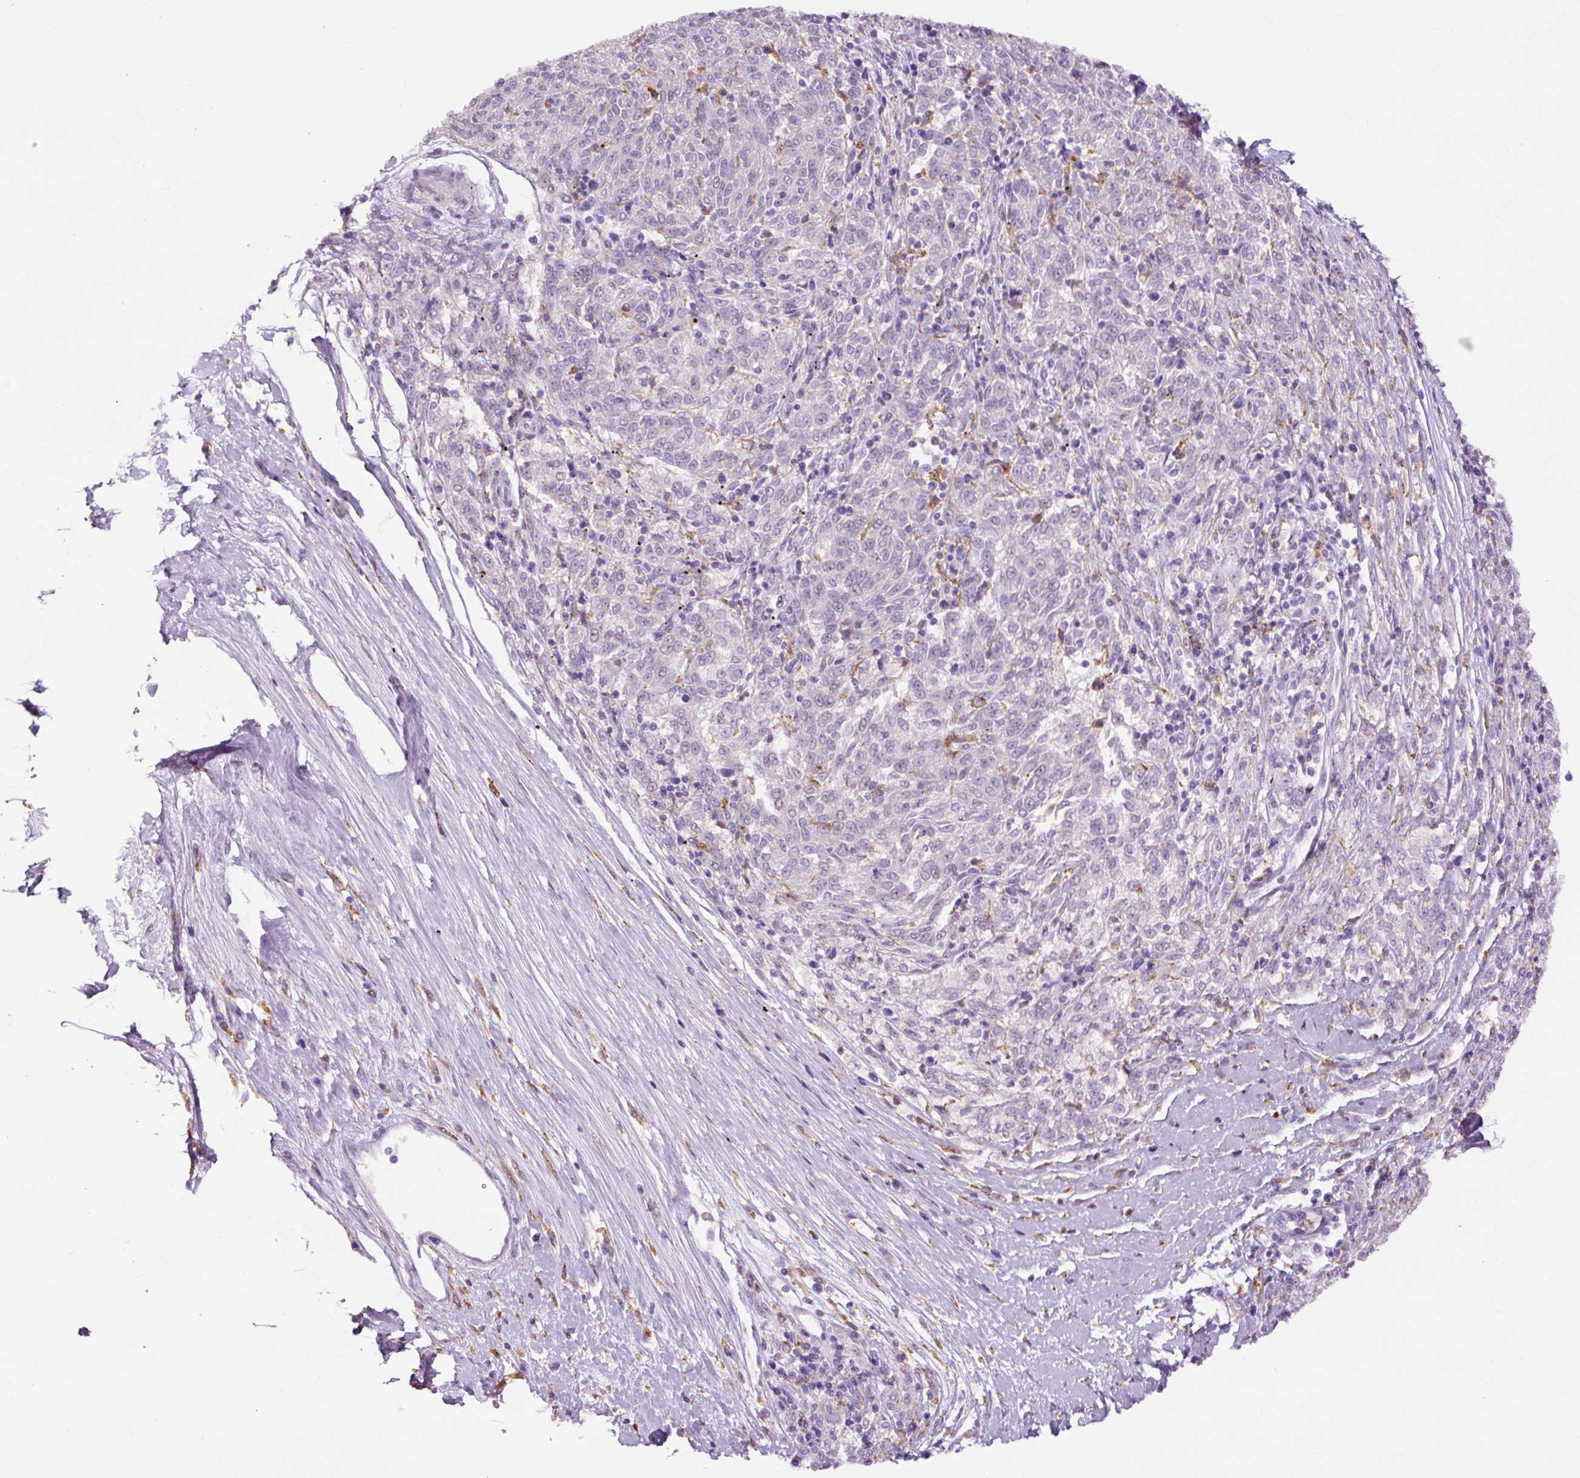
{"staining": {"intensity": "negative", "quantity": "none", "location": "none"}, "tissue": "melanoma", "cell_type": "Tumor cells", "image_type": "cancer", "snomed": [{"axis": "morphology", "description": "Malignant melanoma, NOS"}, {"axis": "topography", "description": "Skin"}], "caption": "Tumor cells are negative for protein expression in human melanoma.", "gene": "LY86", "patient": {"sex": "female", "age": 72}}